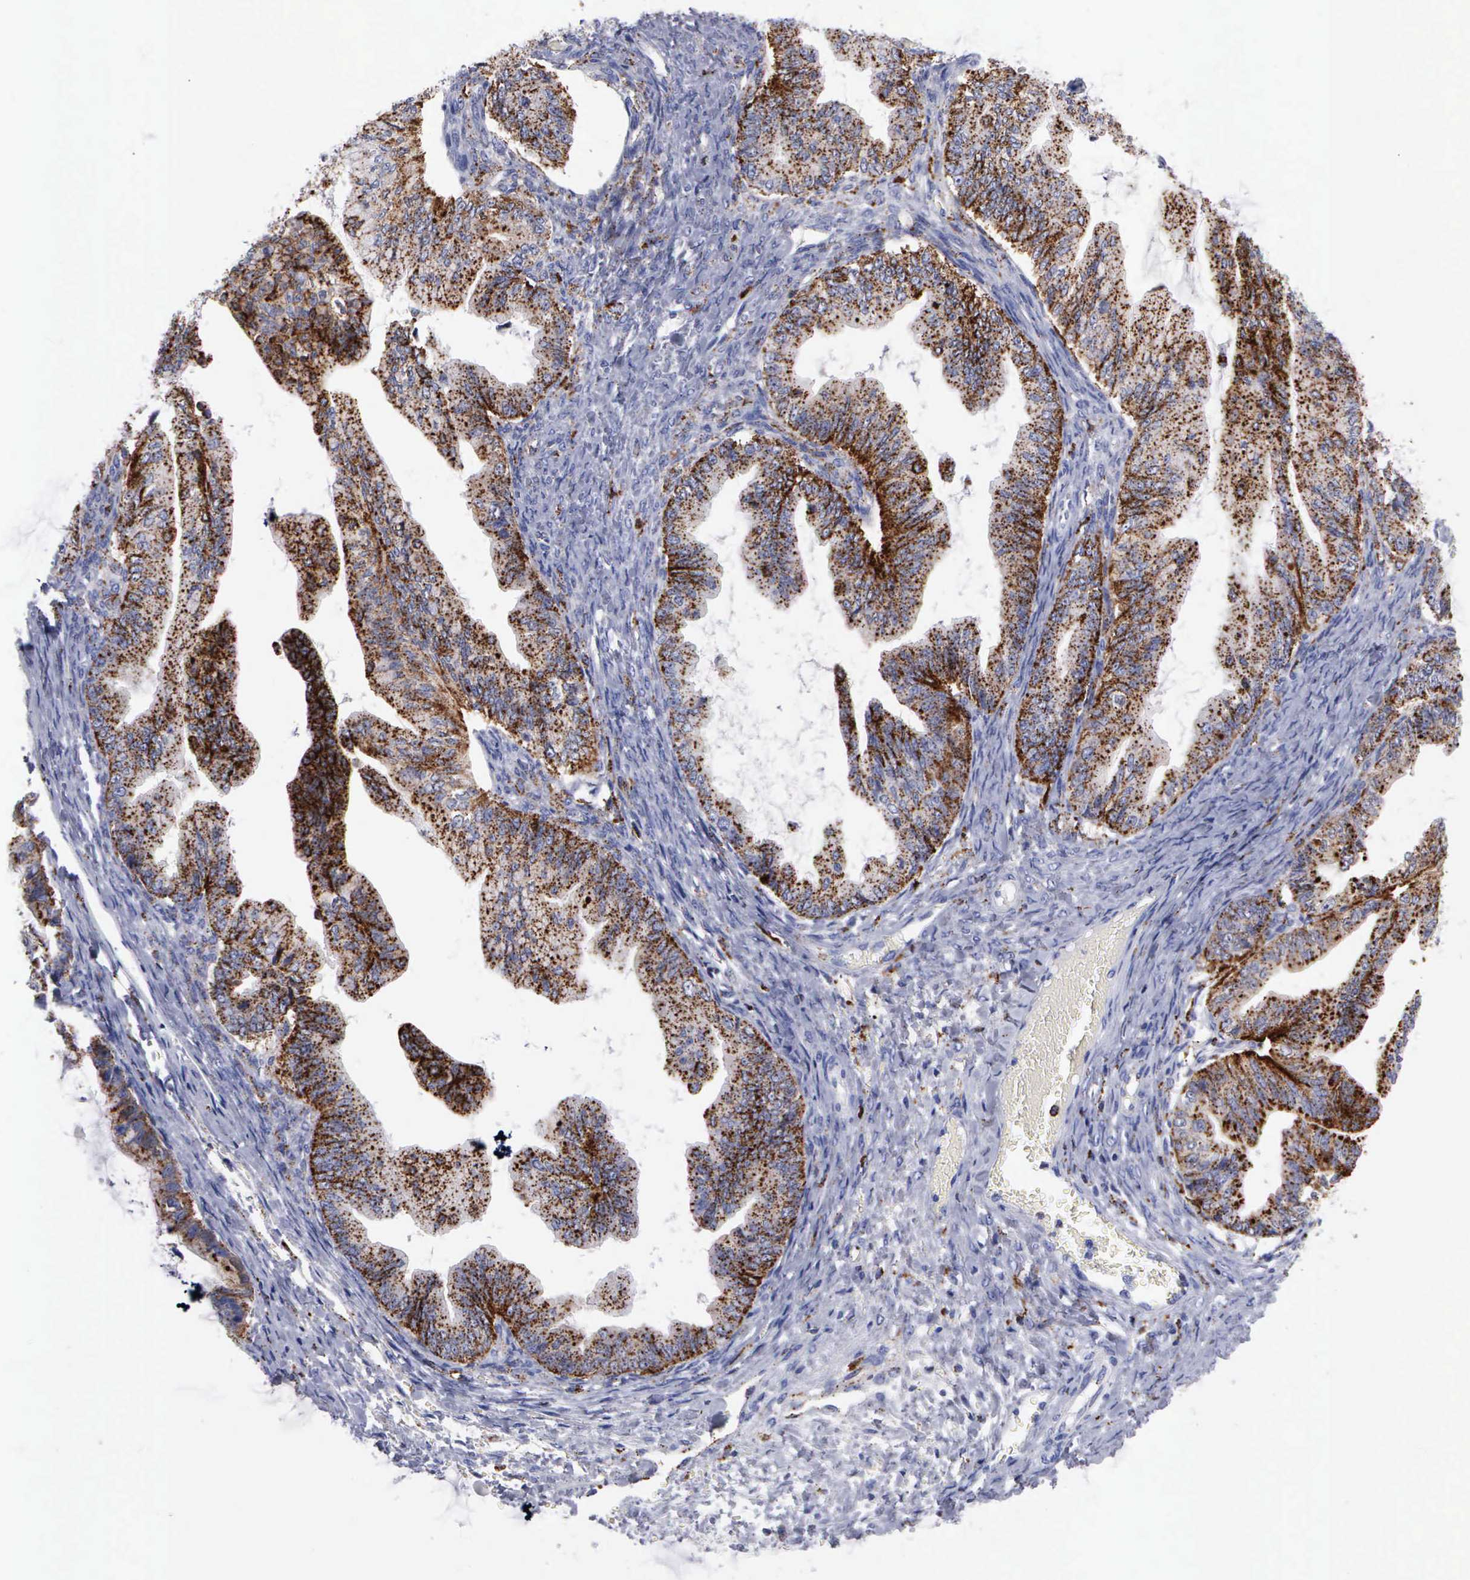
{"staining": {"intensity": "strong", "quantity": ">75%", "location": "cytoplasmic/membranous"}, "tissue": "ovarian cancer", "cell_type": "Tumor cells", "image_type": "cancer", "snomed": [{"axis": "morphology", "description": "Cystadenocarcinoma, mucinous, NOS"}, {"axis": "topography", "description": "Ovary"}], "caption": "The immunohistochemical stain highlights strong cytoplasmic/membranous staining in tumor cells of ovarian cancer (mucinous cystadenocarcinoma) tissue.", "gene": "CTSH", "patient": {"sex": "female", "age": 36}}